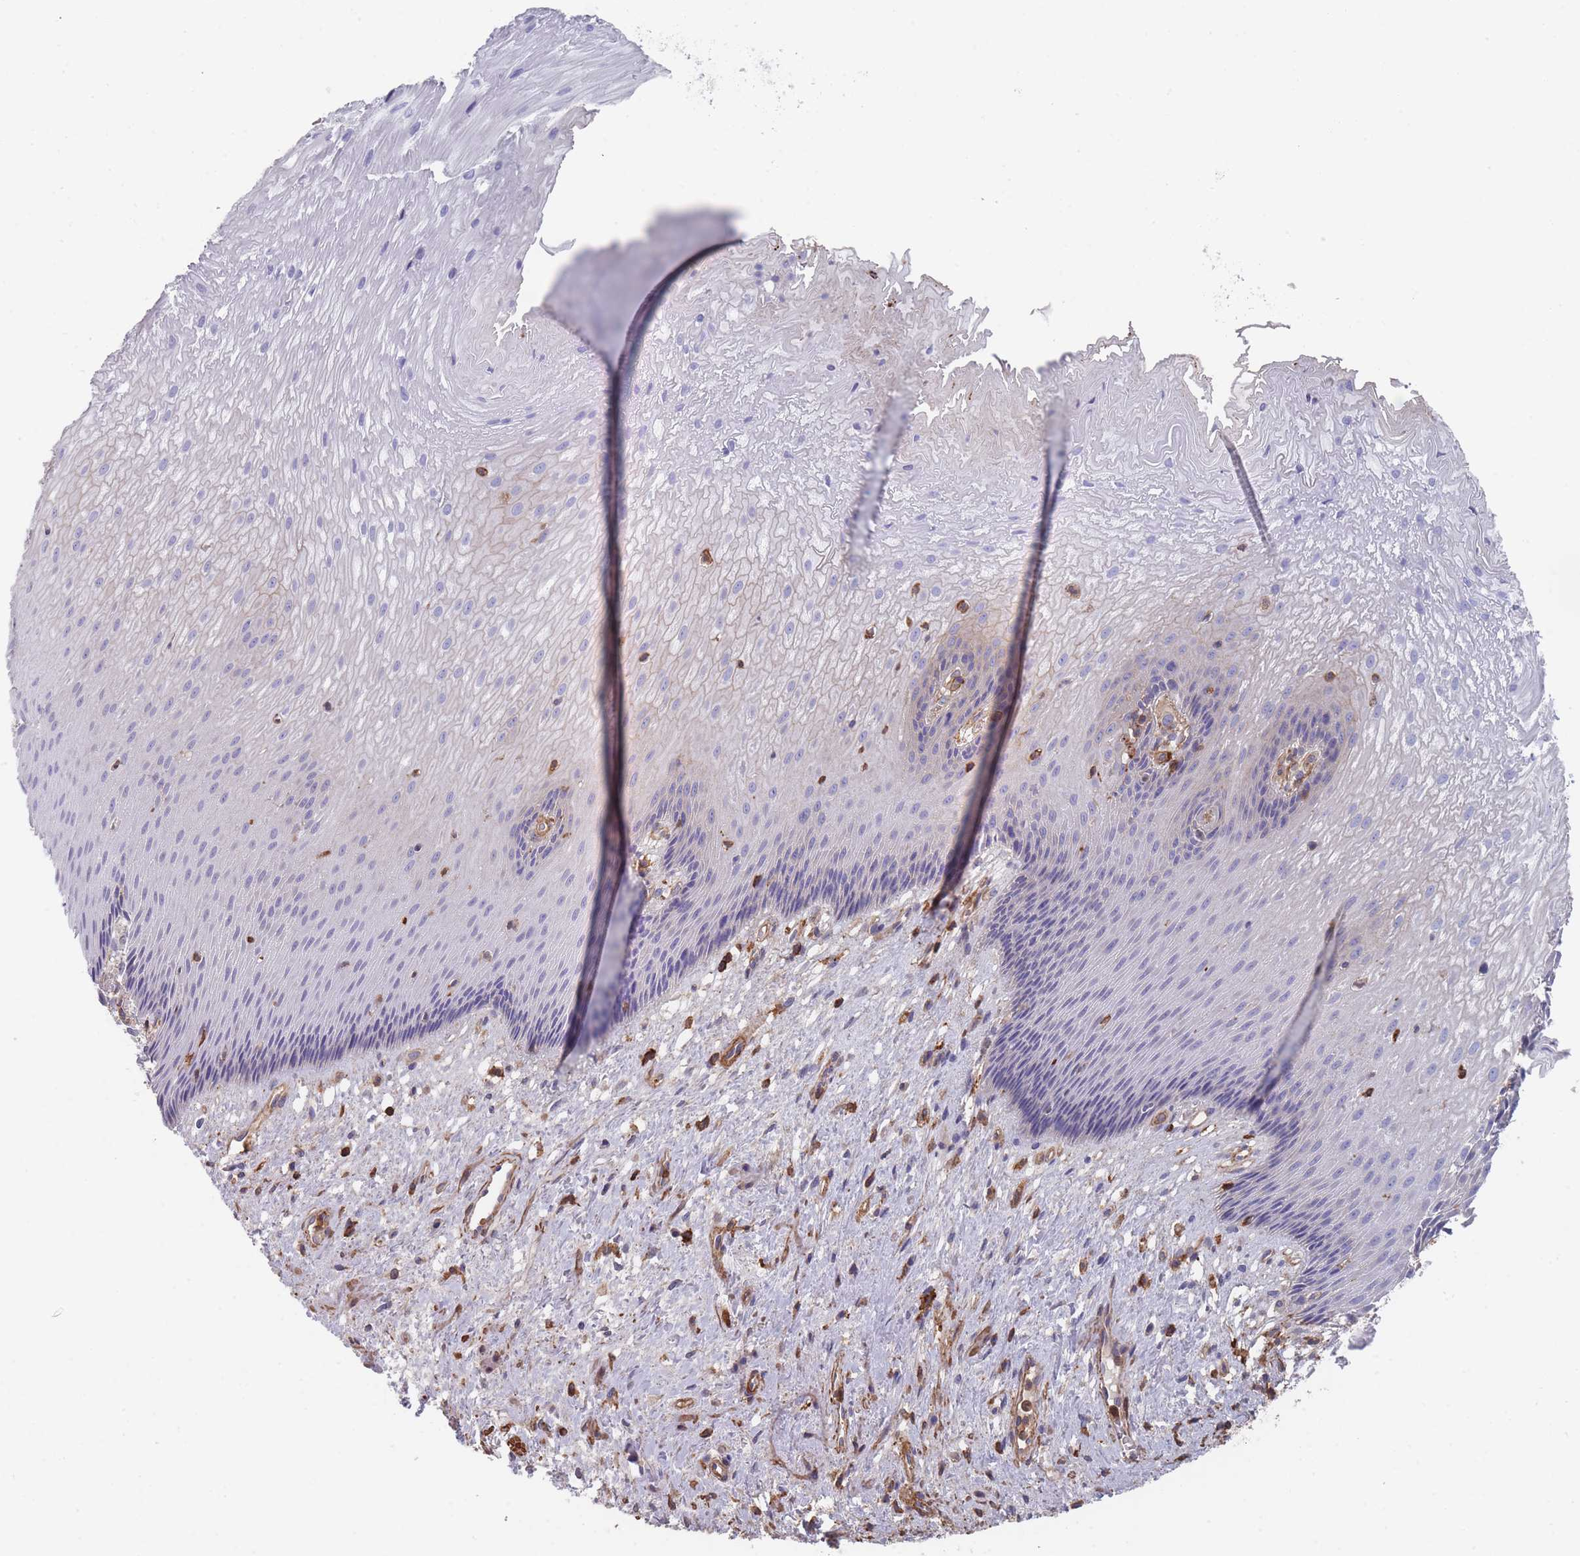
{"staining": {"intensity": "negative", "quantity": "none", "location": "none"}, "tissue": "esophagus", "cell_type": "Squamous epithelial cells", "image_type": "normal", "snomed": [{"axis": "morphology", "description": "Normal tissue, NOS"}, {"axis": "topography", "description": "Esophagus"}], "caption": "IHC micrograph of unremarkable human esophagus stained for a protein (brown), which exhibits no positivity in squamous epithelial cells.", "gene": "SCCPDH", "patient": {"sex": "male", "age": 60}}